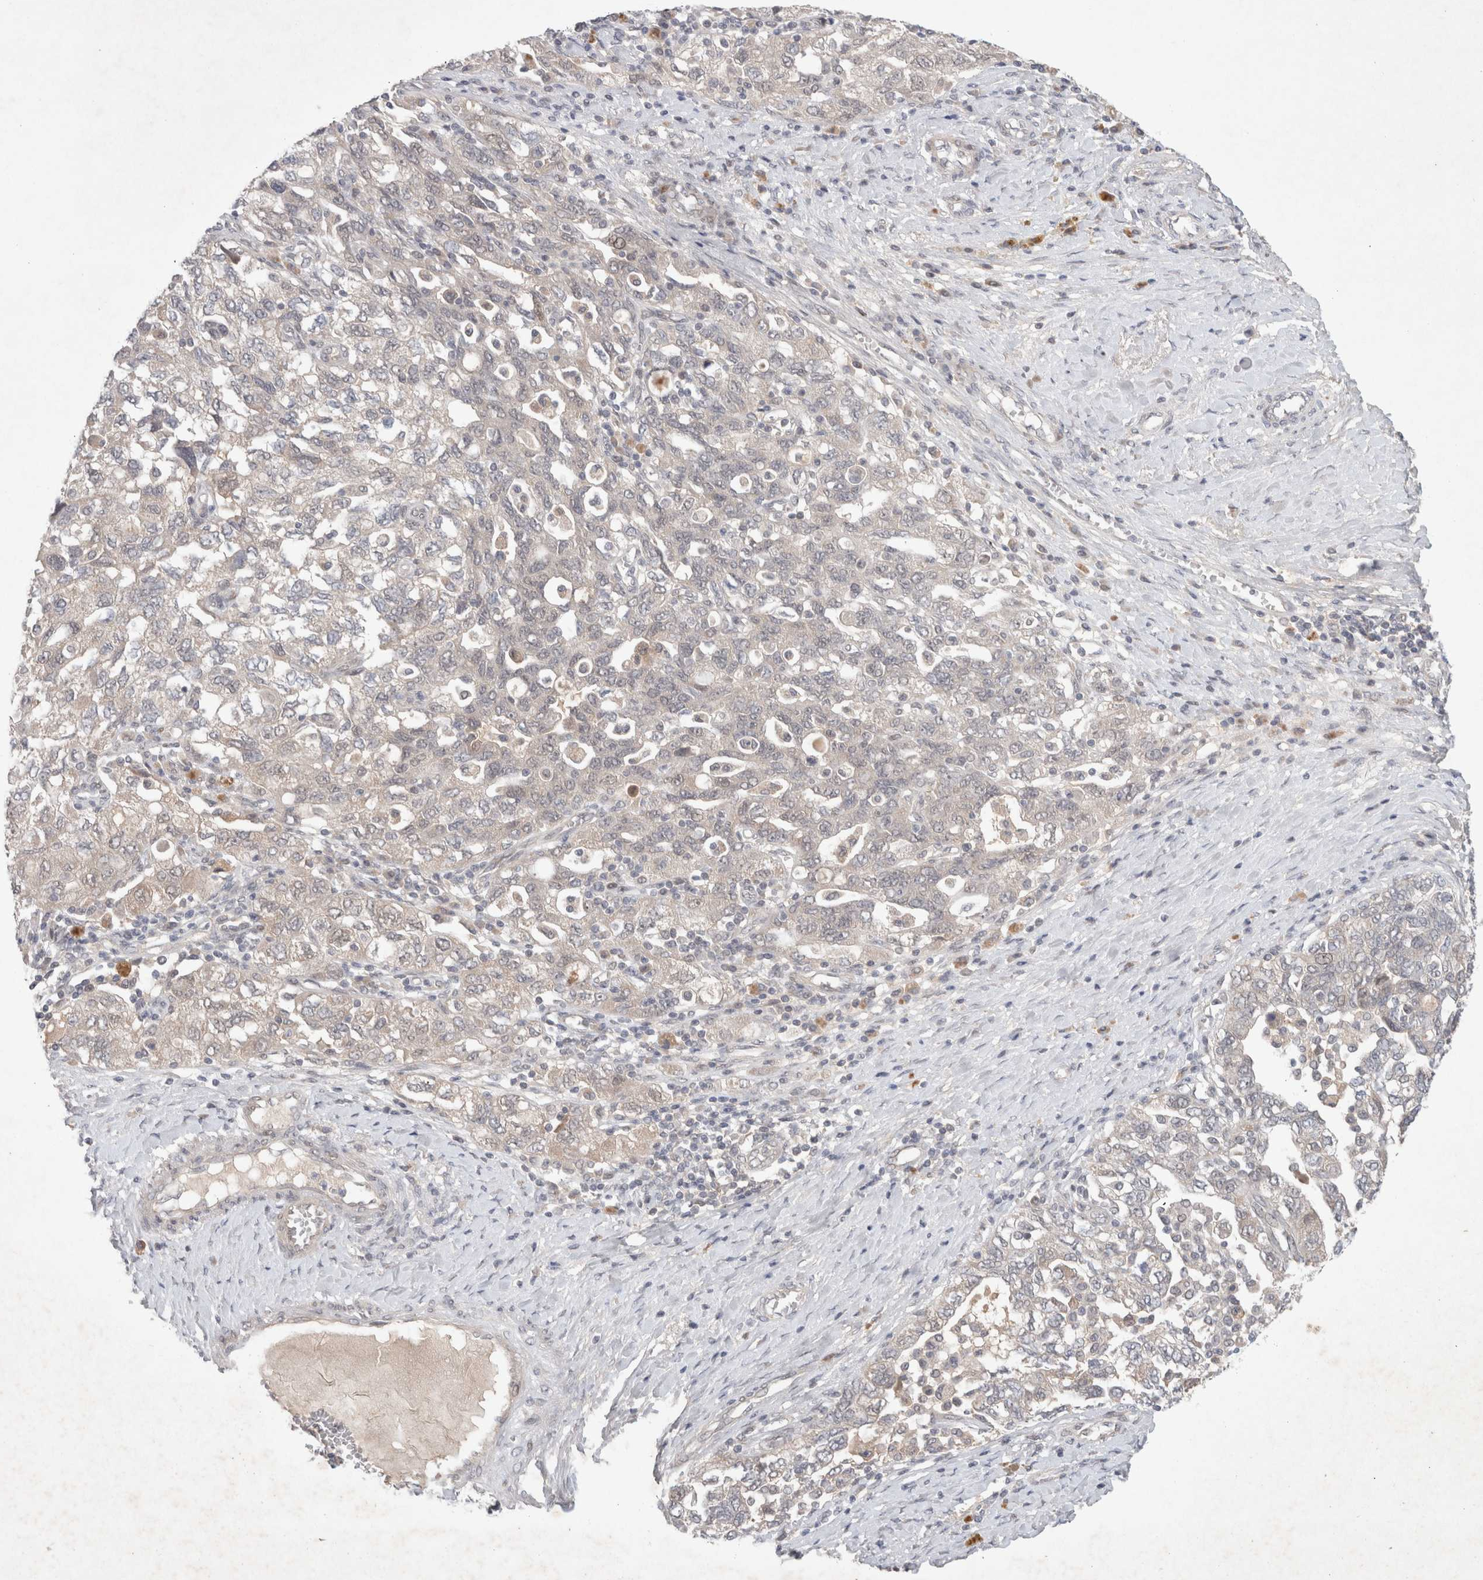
{"staining": {"intensity": "negative", "quantity": "none", "location": "none"}, "tissue": "ovarian cancer", "cell_type": "Tumor cells", "image_type": "cancer", "snomed": [{"axis": "morphology", "description": "Carcinoma, NOS"}, {"axis": "morphology", "description": "Cystadenocarcinoma, serous, NOS"}, {"axis": "topography", "description": "Ovary"}], "caption": "Tumor cells show no significant staining in ovarian cancer (serous cystadenocarcinoma).", "gene": "RASAL2", "patient": {"sex": "female", "age": 69}}